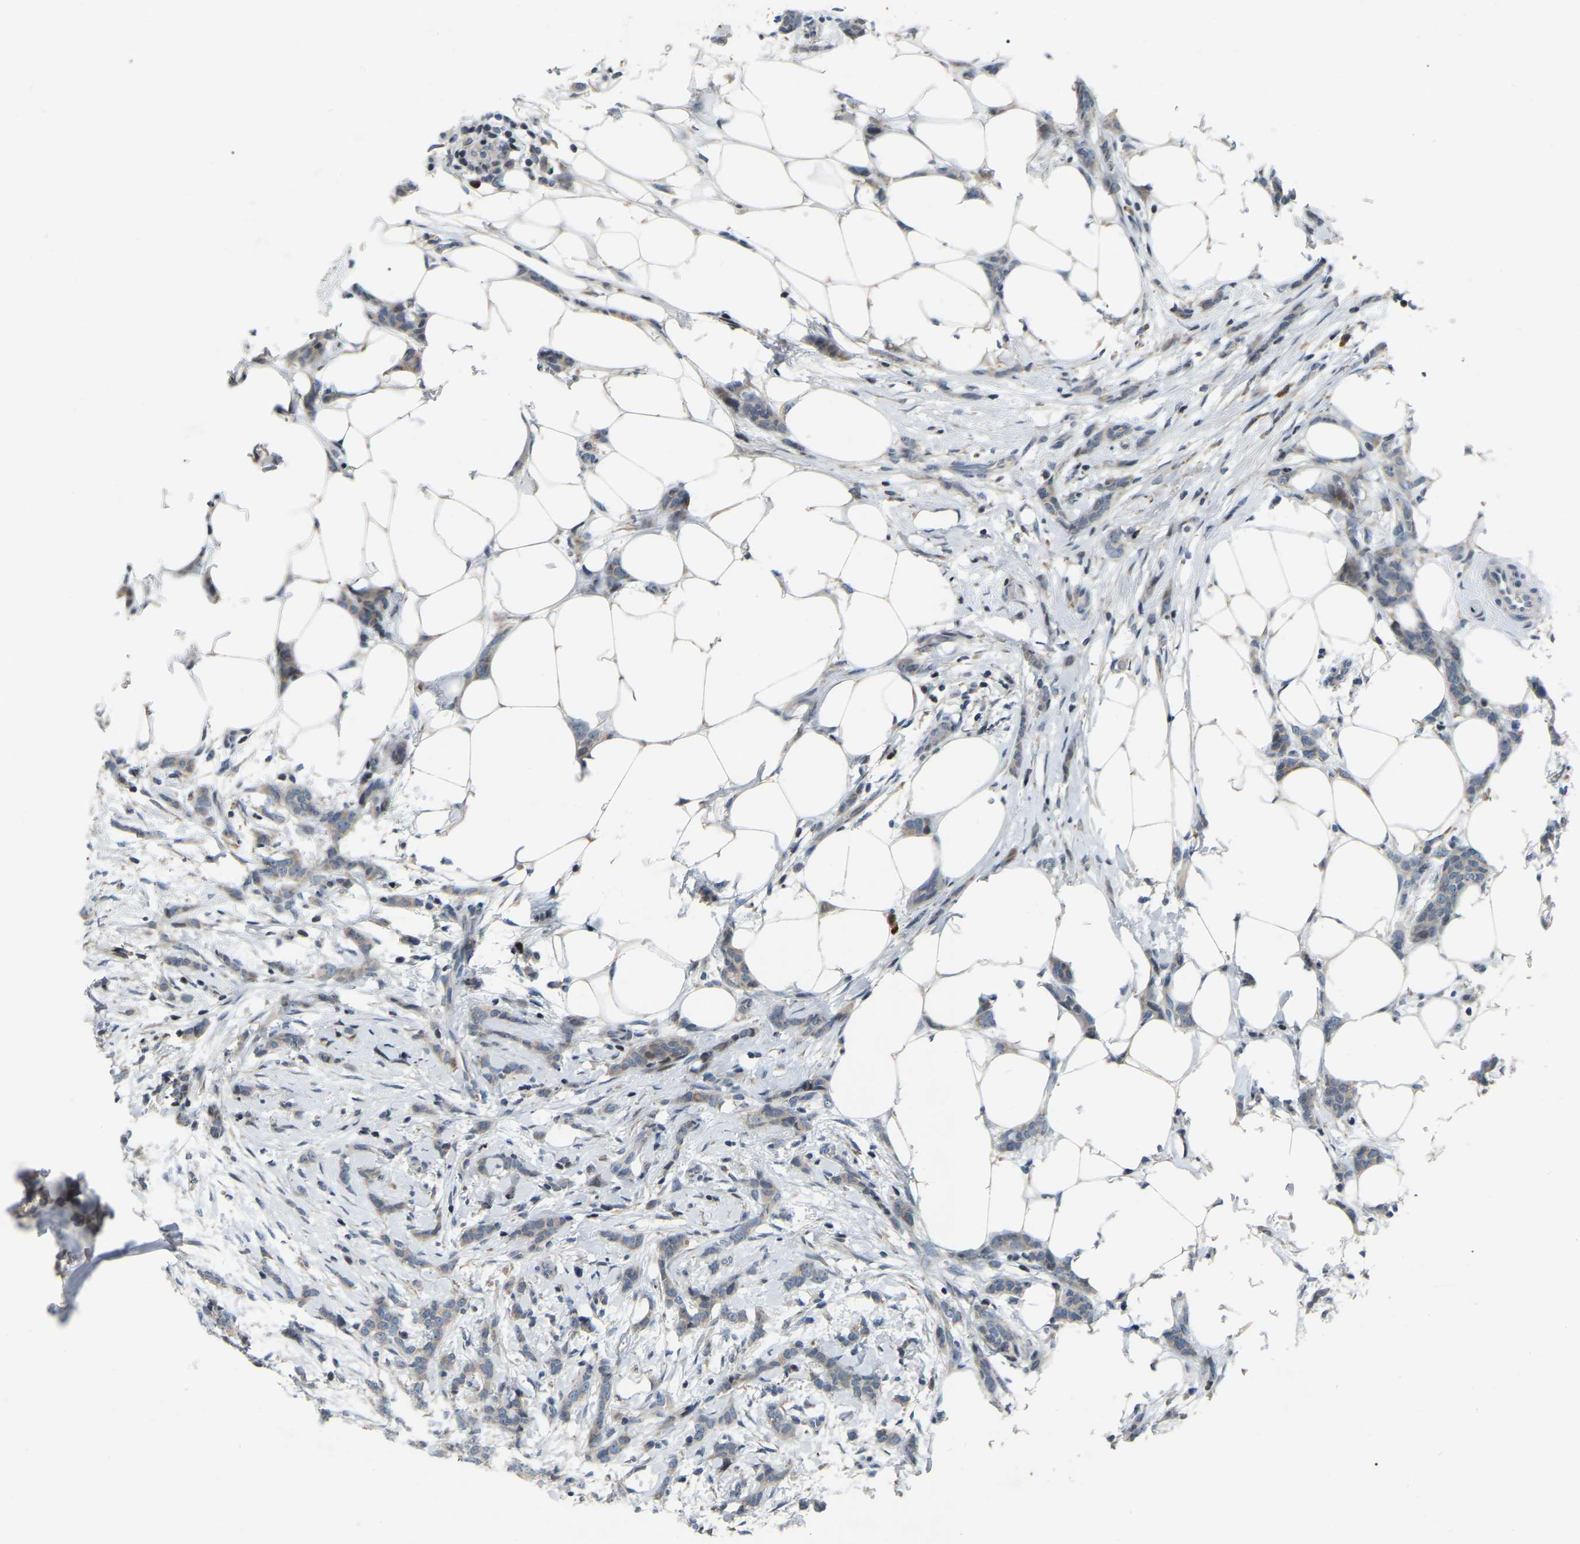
{"staining": {"intensity": "weak", "quantity": ">75%", "location": "cytoplasmic/membranous"}, "tissue": "breast cancer", "cell_type": "Tumor cells", "image_type": "cancer", "snomed": [{"axis": "morphology", "description": "Lobular carcinoma"}, {"axis": "topography", "description": "Skin"}, {"axis": "topography", "description": "Breast"}], "caption": "A high-resolution photomicrograph shows IHC staining of breast cancer, which exhibits weak cytoplasmic/membranous positivity in about >75% of tumor cells. The staining was performed using DAB (3,3'-diaminobenzidine), with brown indicating positive protein expression. Nuclei are stained blue with hematoxylin.", "gene": "PARL", "patient": {"sex": "female", "age": 46}}